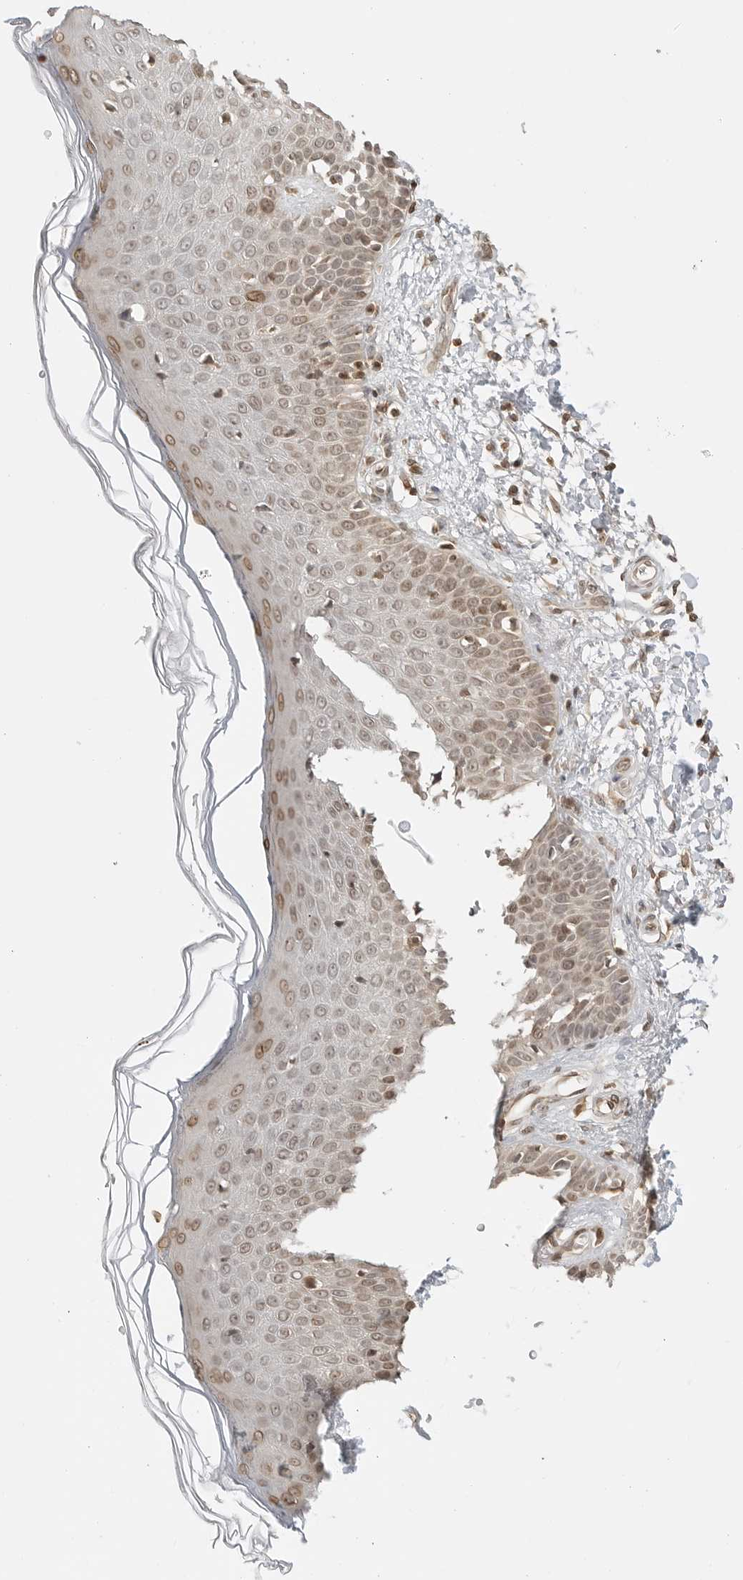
{"staining": {"intensity": "negative", "quantity": "none", "location": "none"}, "tissue": "skin", "cell_type": "Fibroblasts", "image_type": "normal", "snomed": [{"axis": "morphology", "description": "Normal tissue, NOS"}, {"axis": "morphology", "description": "Inflammation, NOS"}, {"axis": "topography", "description": "Skin"}], "caption": "A high-resolution photomicrograph shows IHC staining of unremarkable skin, which displays no significant expression in fibroblasts.", "gene": "POLH", "patient": {"sex": "female", "age": 44}}